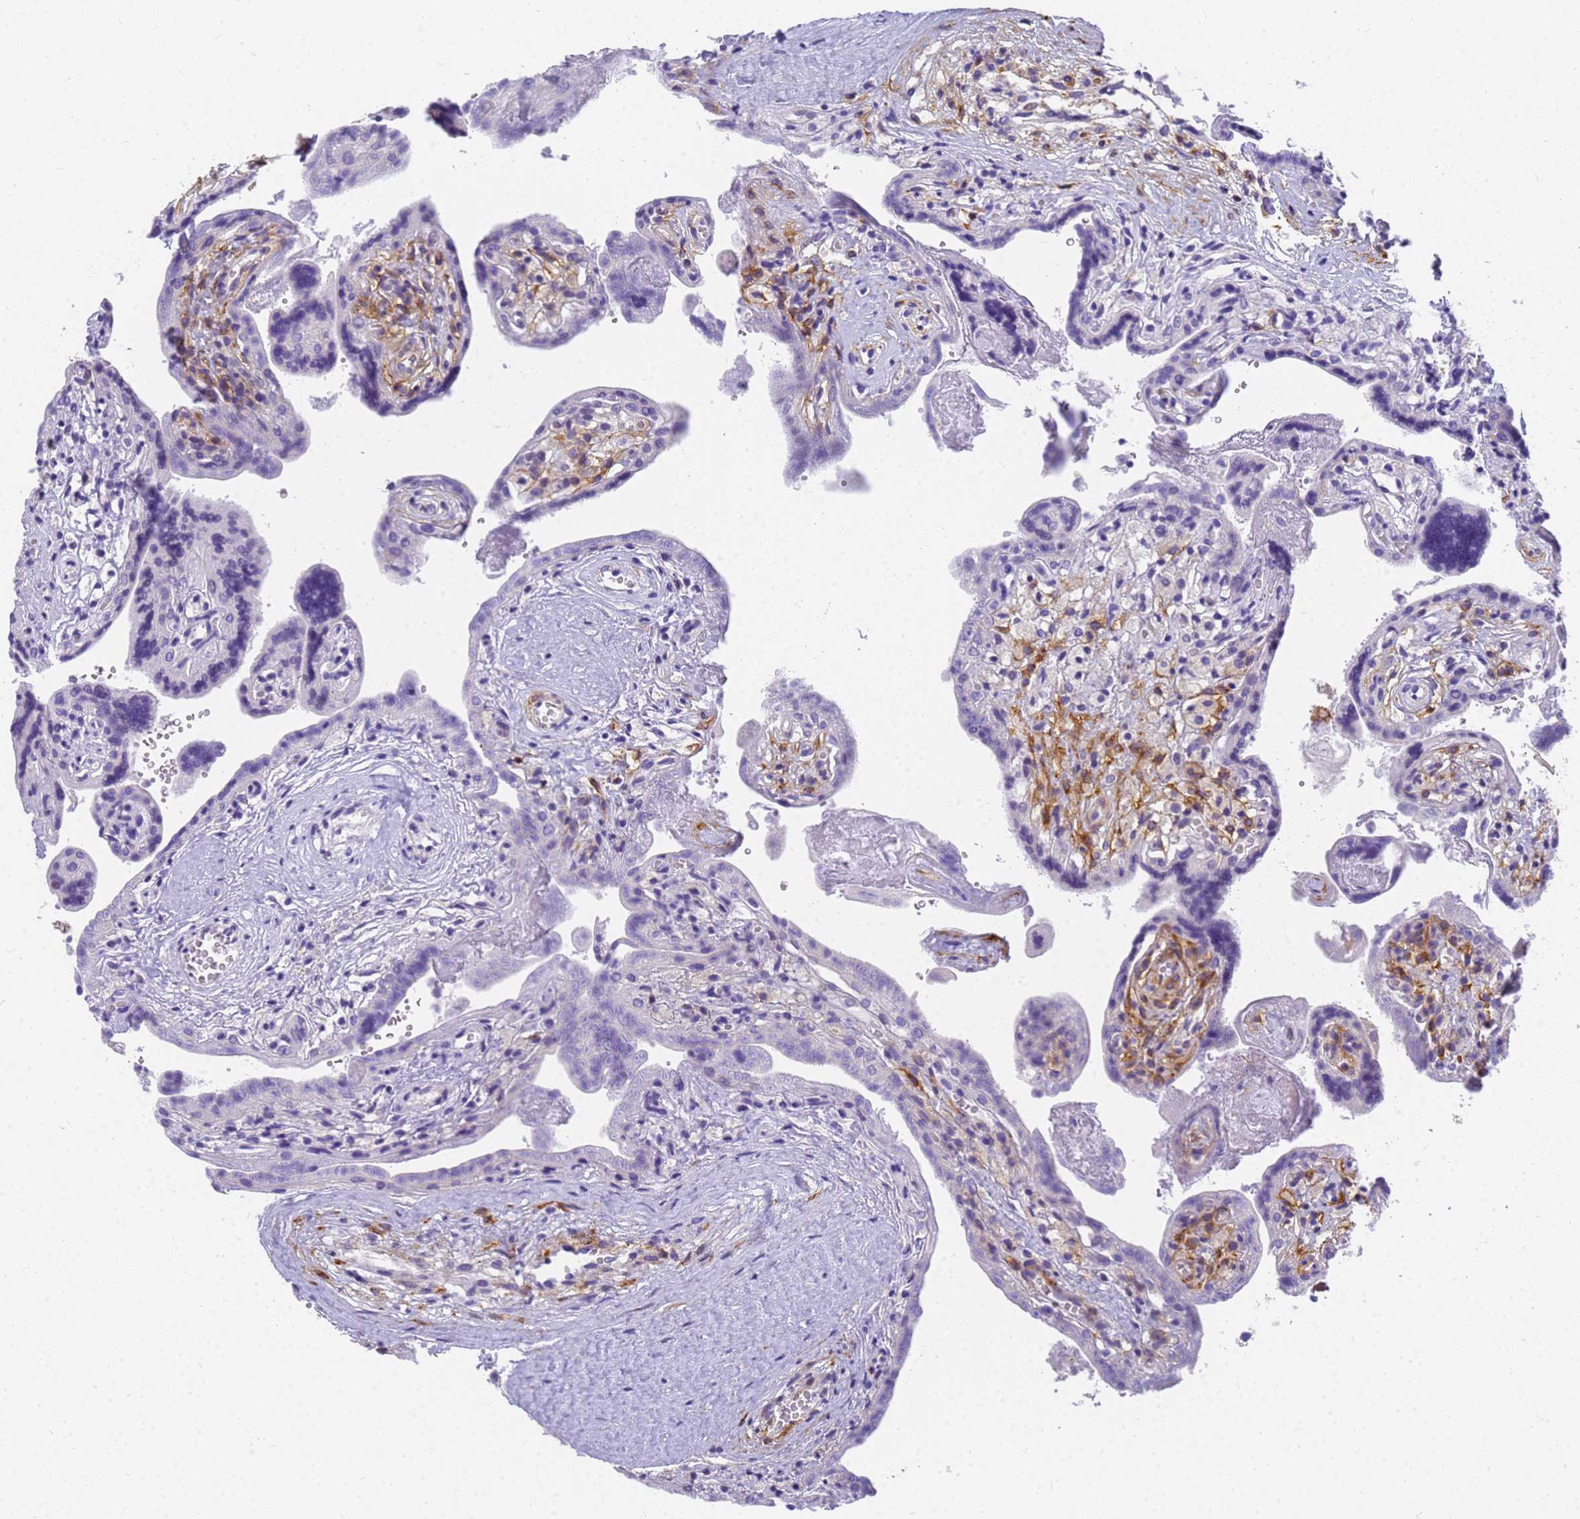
{"staining": {"intensity": "moderate", "quantity": "<25%", "location": "cytoplasmic/membranous"}, "tissue": "placenta", "cell_type": "Trophoblastic cells", "image_type": "normal", "snomed": [{"axis": "morphology", "description": "Normal tissue, NOS"}, {"axis": "topography", "description": "Placenta"}], "caption": "Protein analysis of unremarkable placenta demonstrates moderate cytoplasmic/membranous staining in approximately <25% of trophoblastic cells. (Brightfield microscopy of DAB IHC at high magnification).", "gene": "MVB12A", "patient": {"sex": "female", "age": 37}}